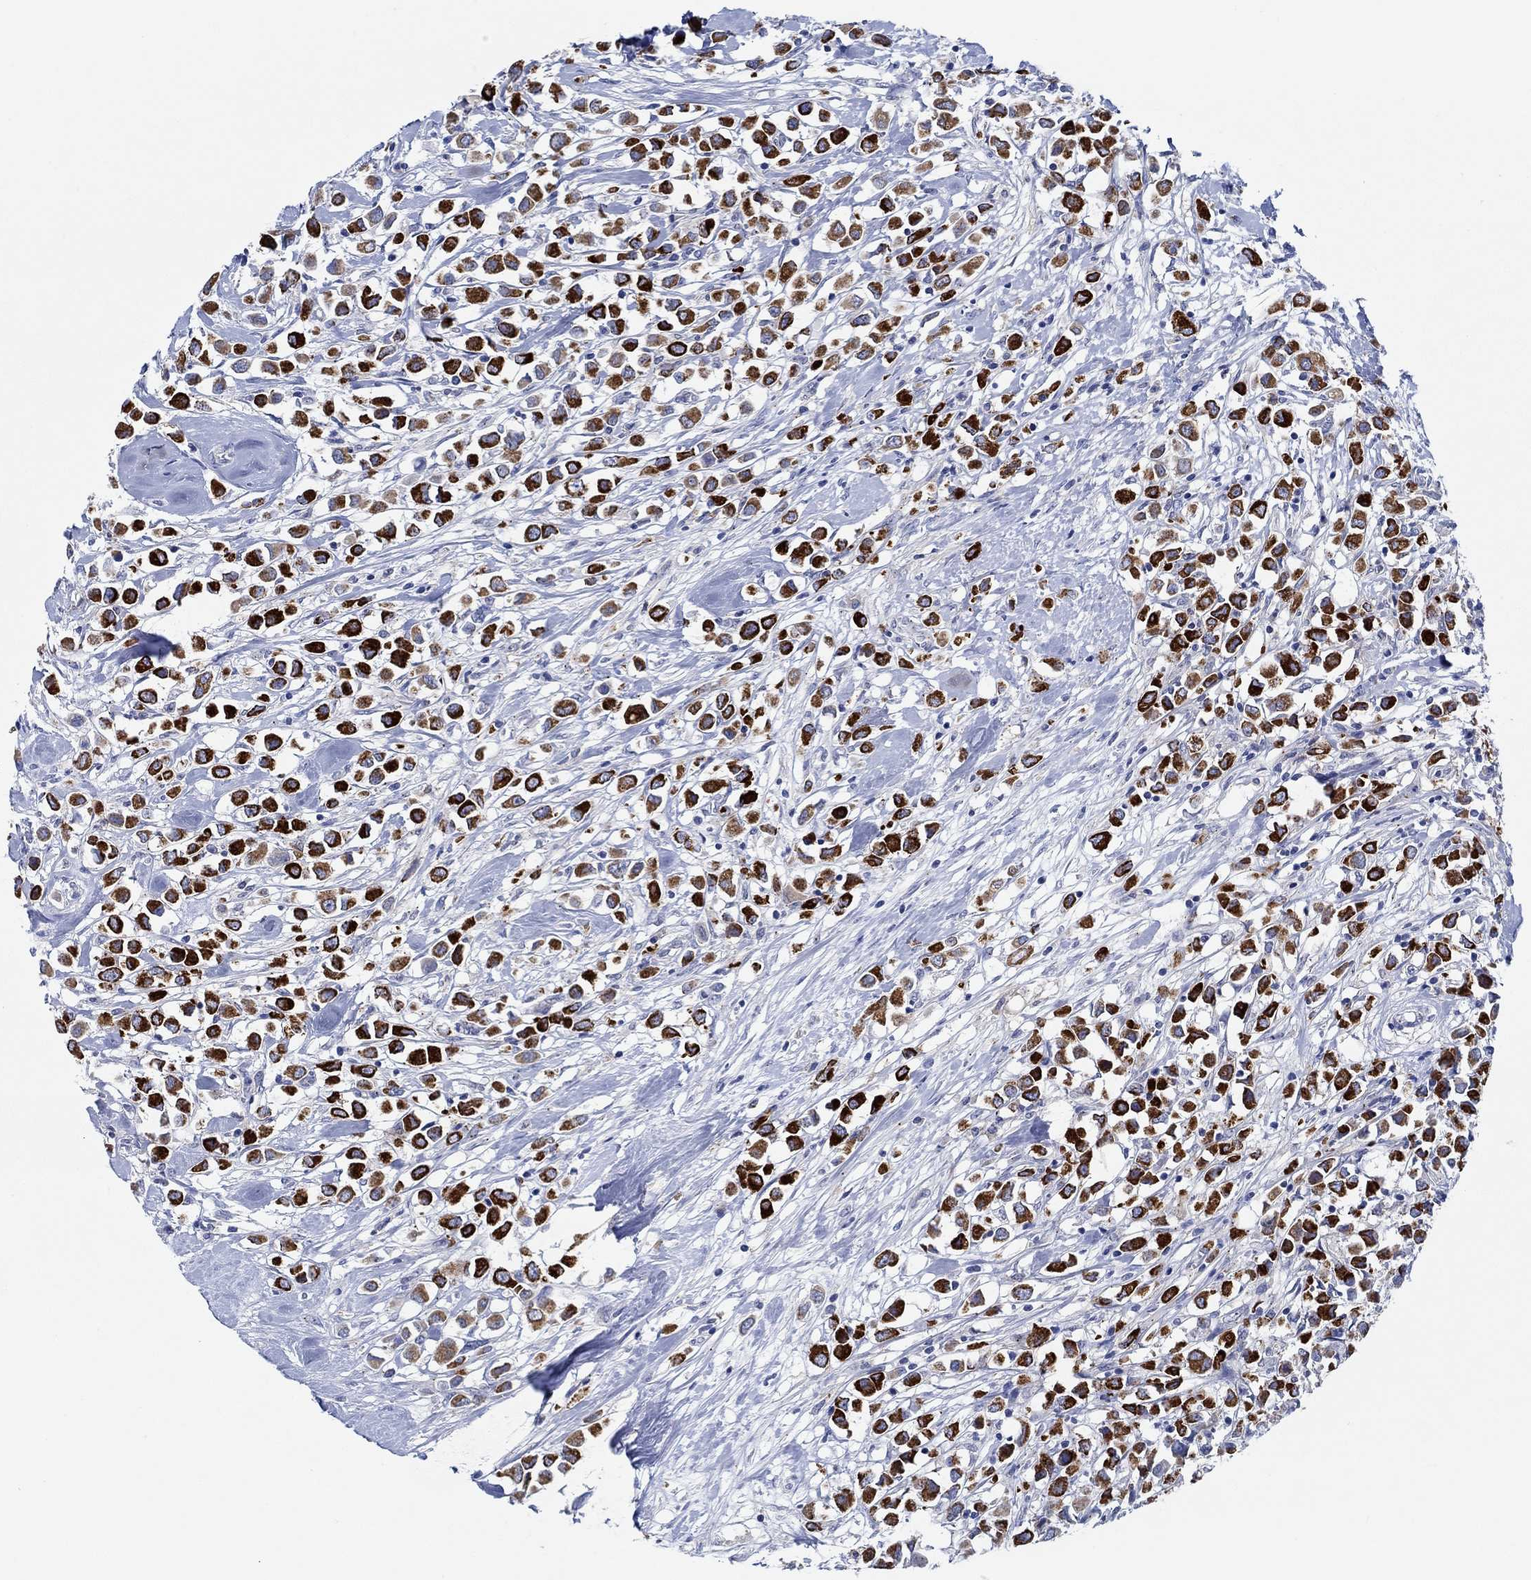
{"staining": {"intensity": "strong", "quantity": ">75%", "location": "cytoplasmic/membranous"}, "tissue": "breast cancer", "cell_type": "Tumor cells", "image_type": "cancer", "snomed": [{"axis": "morphology", "description": "Duct carcinoma"}, {"axis": "topography", "description": "Breast"}], "caption": "Protein analysis of breast cancer (intraductal carcinoma) tissue reveals strong cytoplasmic/membranous positivity in approximately >75% of tumor cells.", "gene": "CPM", "patient": {"sex": "female", "age": 61}}